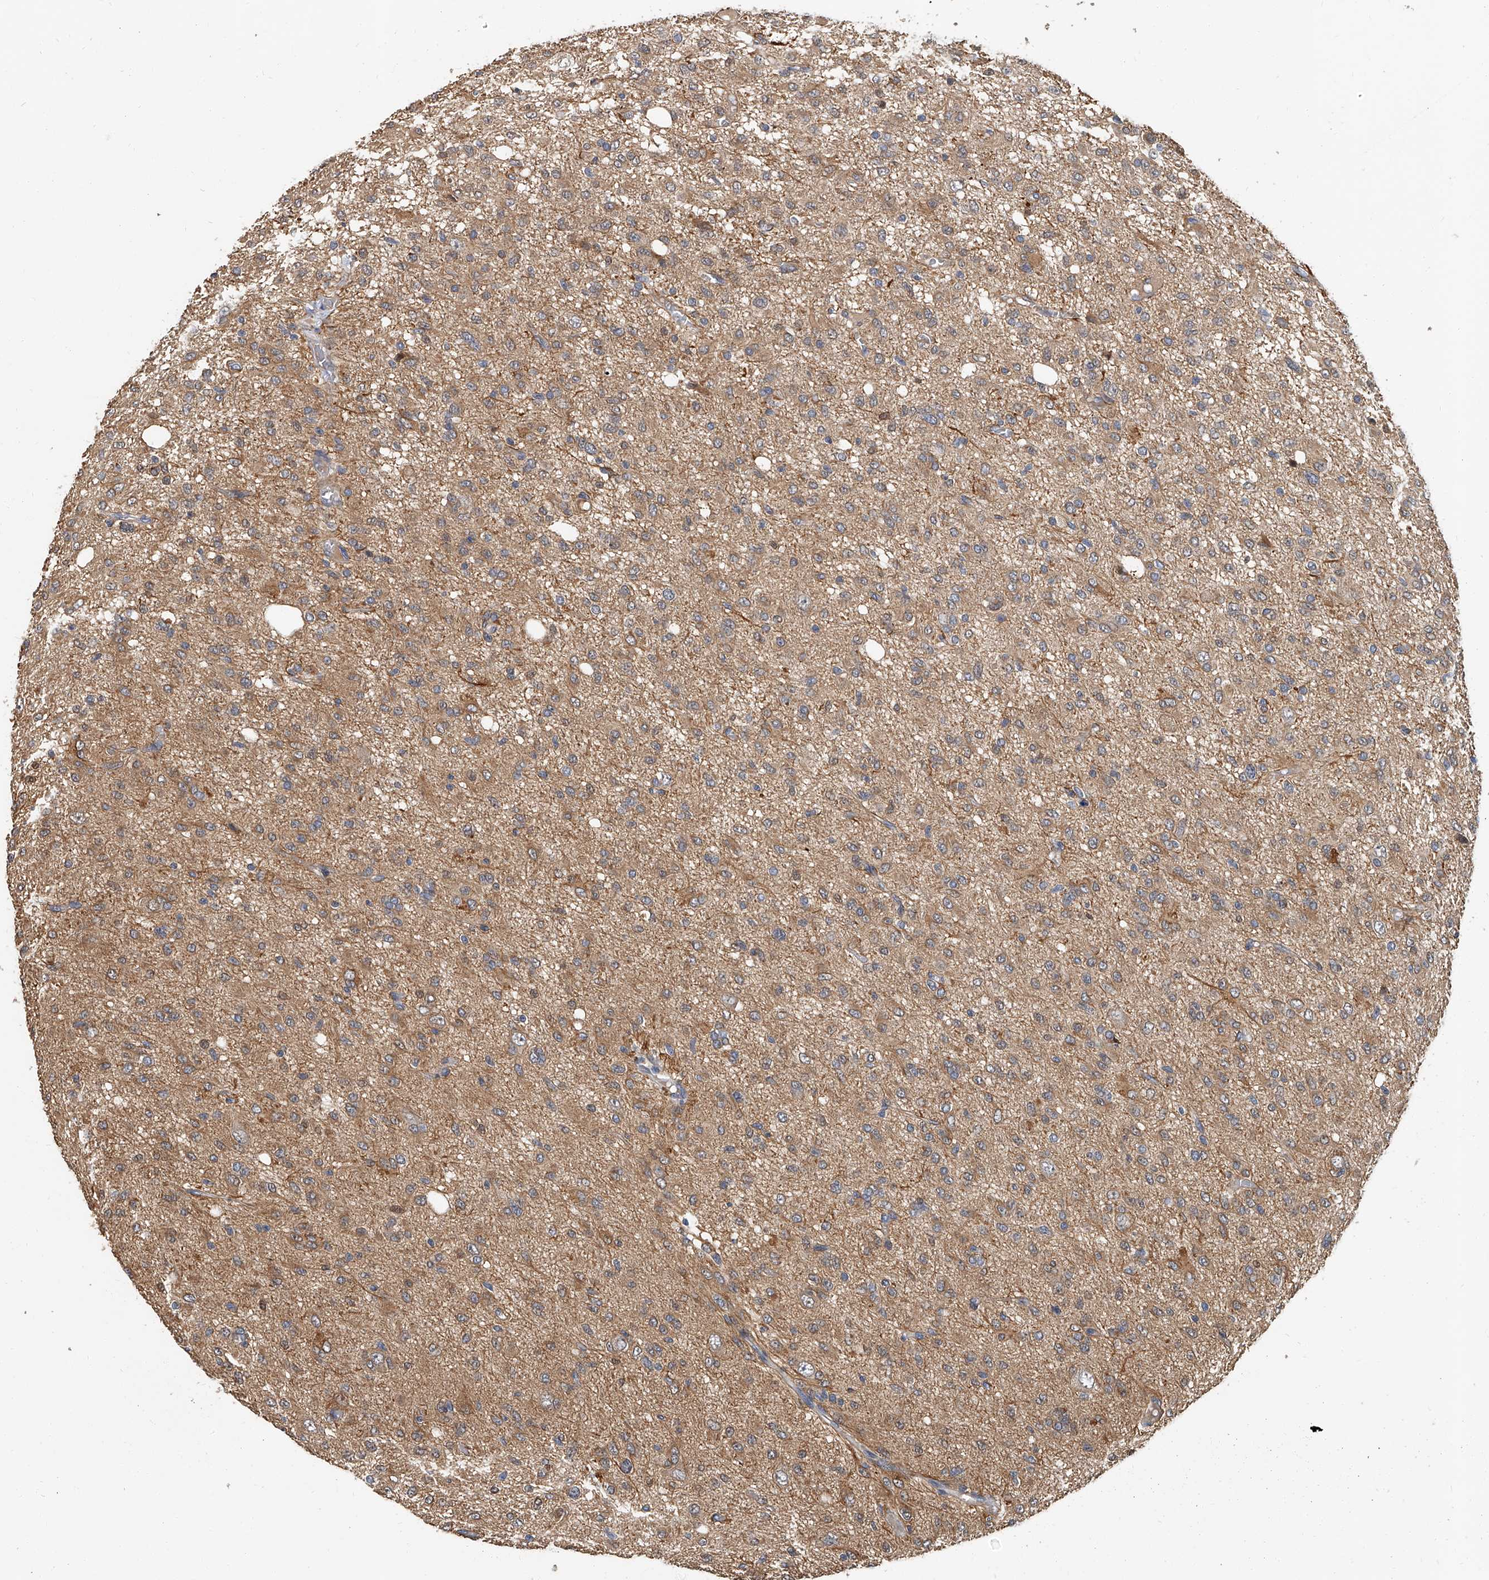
{"staining": {"intensity": "weak", "quantity": ">75%", "location": "cytoplasmic/membranous"}, "tissue": "glioma", "cell_type": "Tumor cells", "image_type": "cancer", "snomed": [{"axis": "morphology", "description": "Glioma, malignant, High grade"}, {"axis": "topography", "description": "Brain"}], "caption": "This histopathology image reveals IHC staining of malignant glioma (high-grade), with low weak cytoplasmic/membranous staining in about >75% of tumor cells.", "gene": "CD200", "patient": {"sex": "female", "age": 59}}